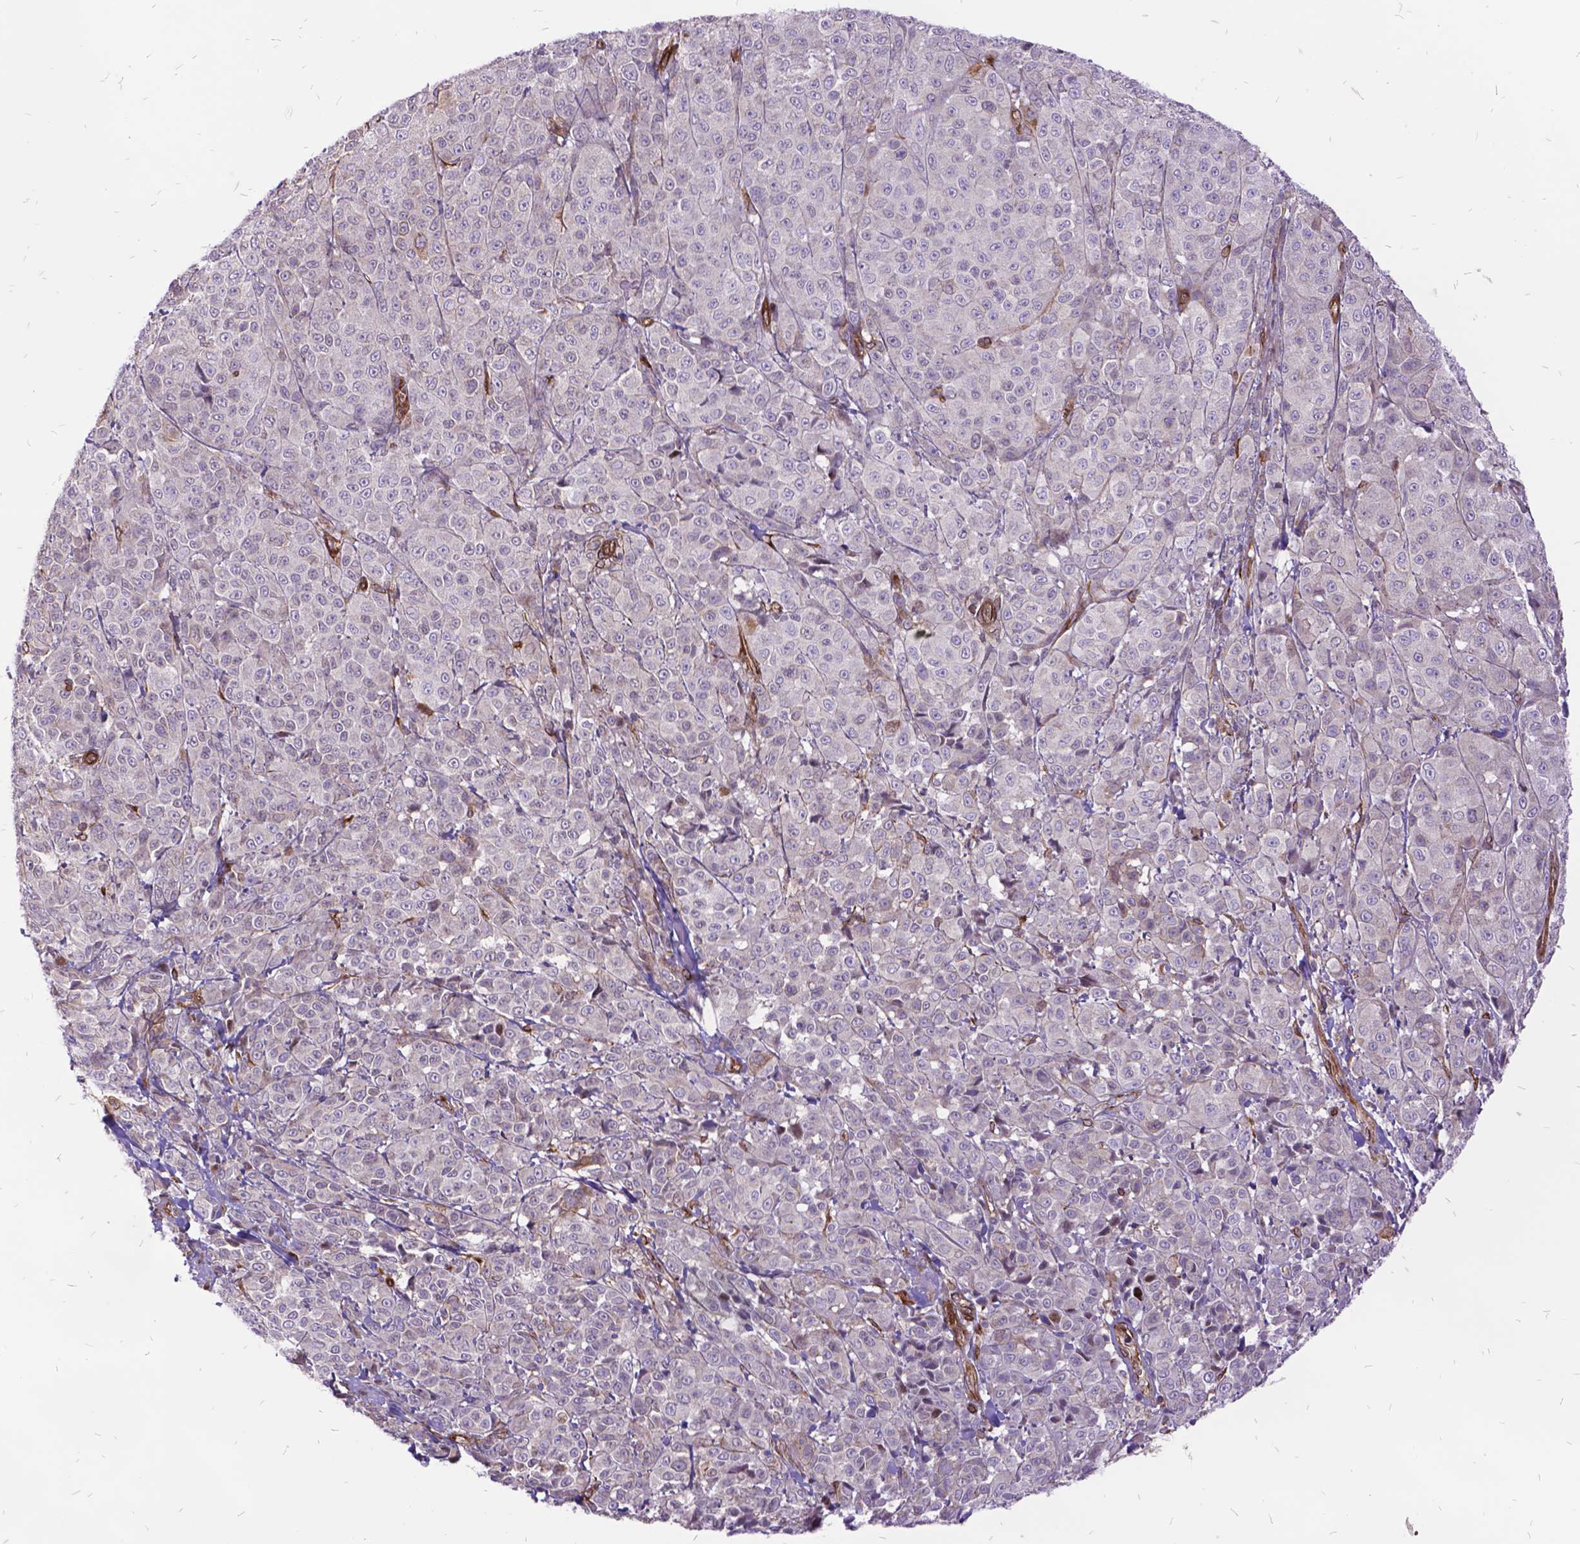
{"staining": {"intensity": "negative", "quantity": "none", "location": "none"}, "tissue": "melanoma", "cell_type": "Tumor cells", "image_type": "cancer", "snomed": [{"axis": "morphology", "description": "Malignant melanoma, NOS"}, {"axis": "topography", "description": "Skin"}], "caption": "Tumor cells are negative for brown protein staining in melanoma.", "gene": "GRB7", "patient": {"sex": "male", "age": 89}}